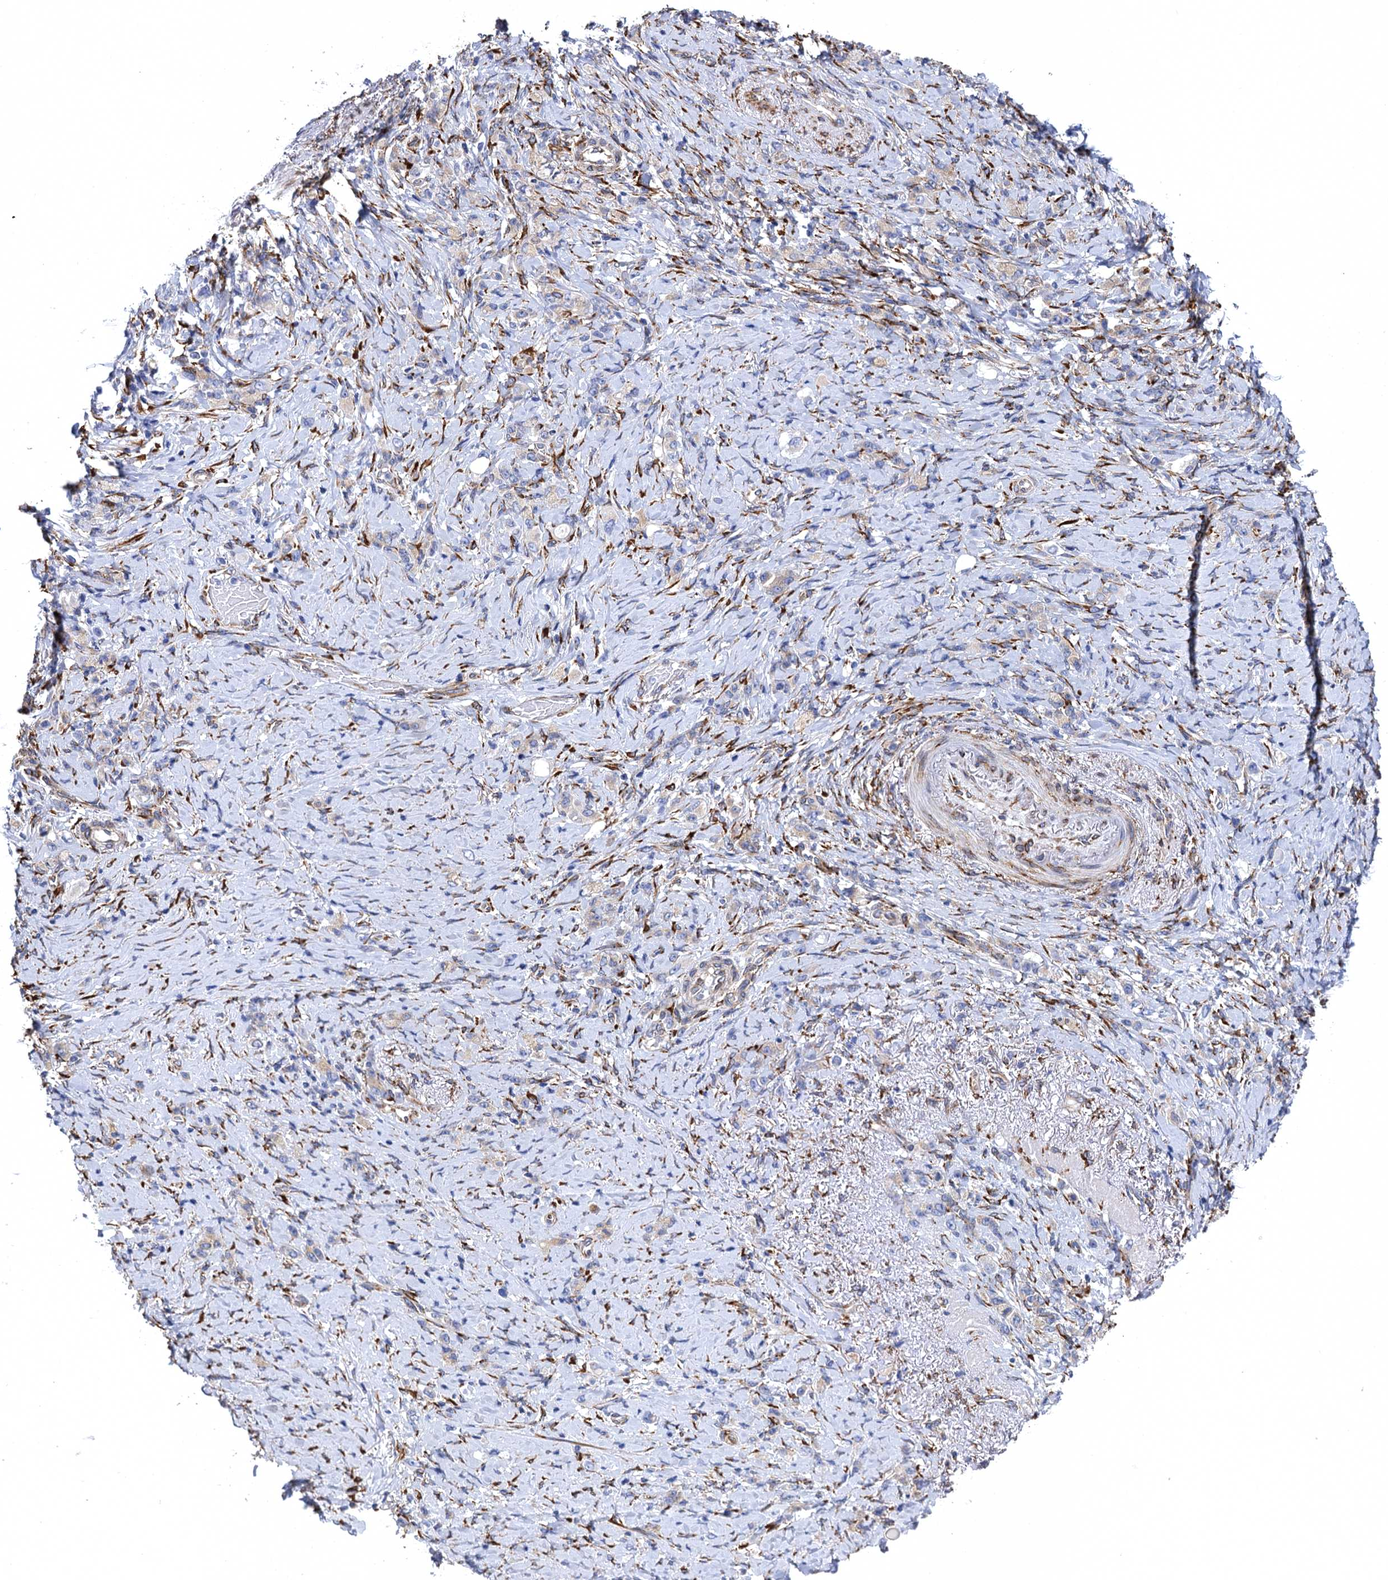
{"staining": {"intensity": "negative", "quantity": "none", "location": "none"}, "tissue": "stomach cancer", "cell_type": "Tumor cells", "image_type": "cancer", "snomed": [{"axis": "morphology", "description": "Adenocarcinoma, NOS"}, {"axis": "topography", "description": "Stomach"}], "caption": "High magnification brightfield microscopy of stomach adenocarcinoma stained with DAB (3,3'-diaminobenzidine) (brown) and counterstained with hematoxylin (blue): tumor cells show no significant staining.", "gene": "POGLUT3", "patient": {"sex": "female", "age": 79}}